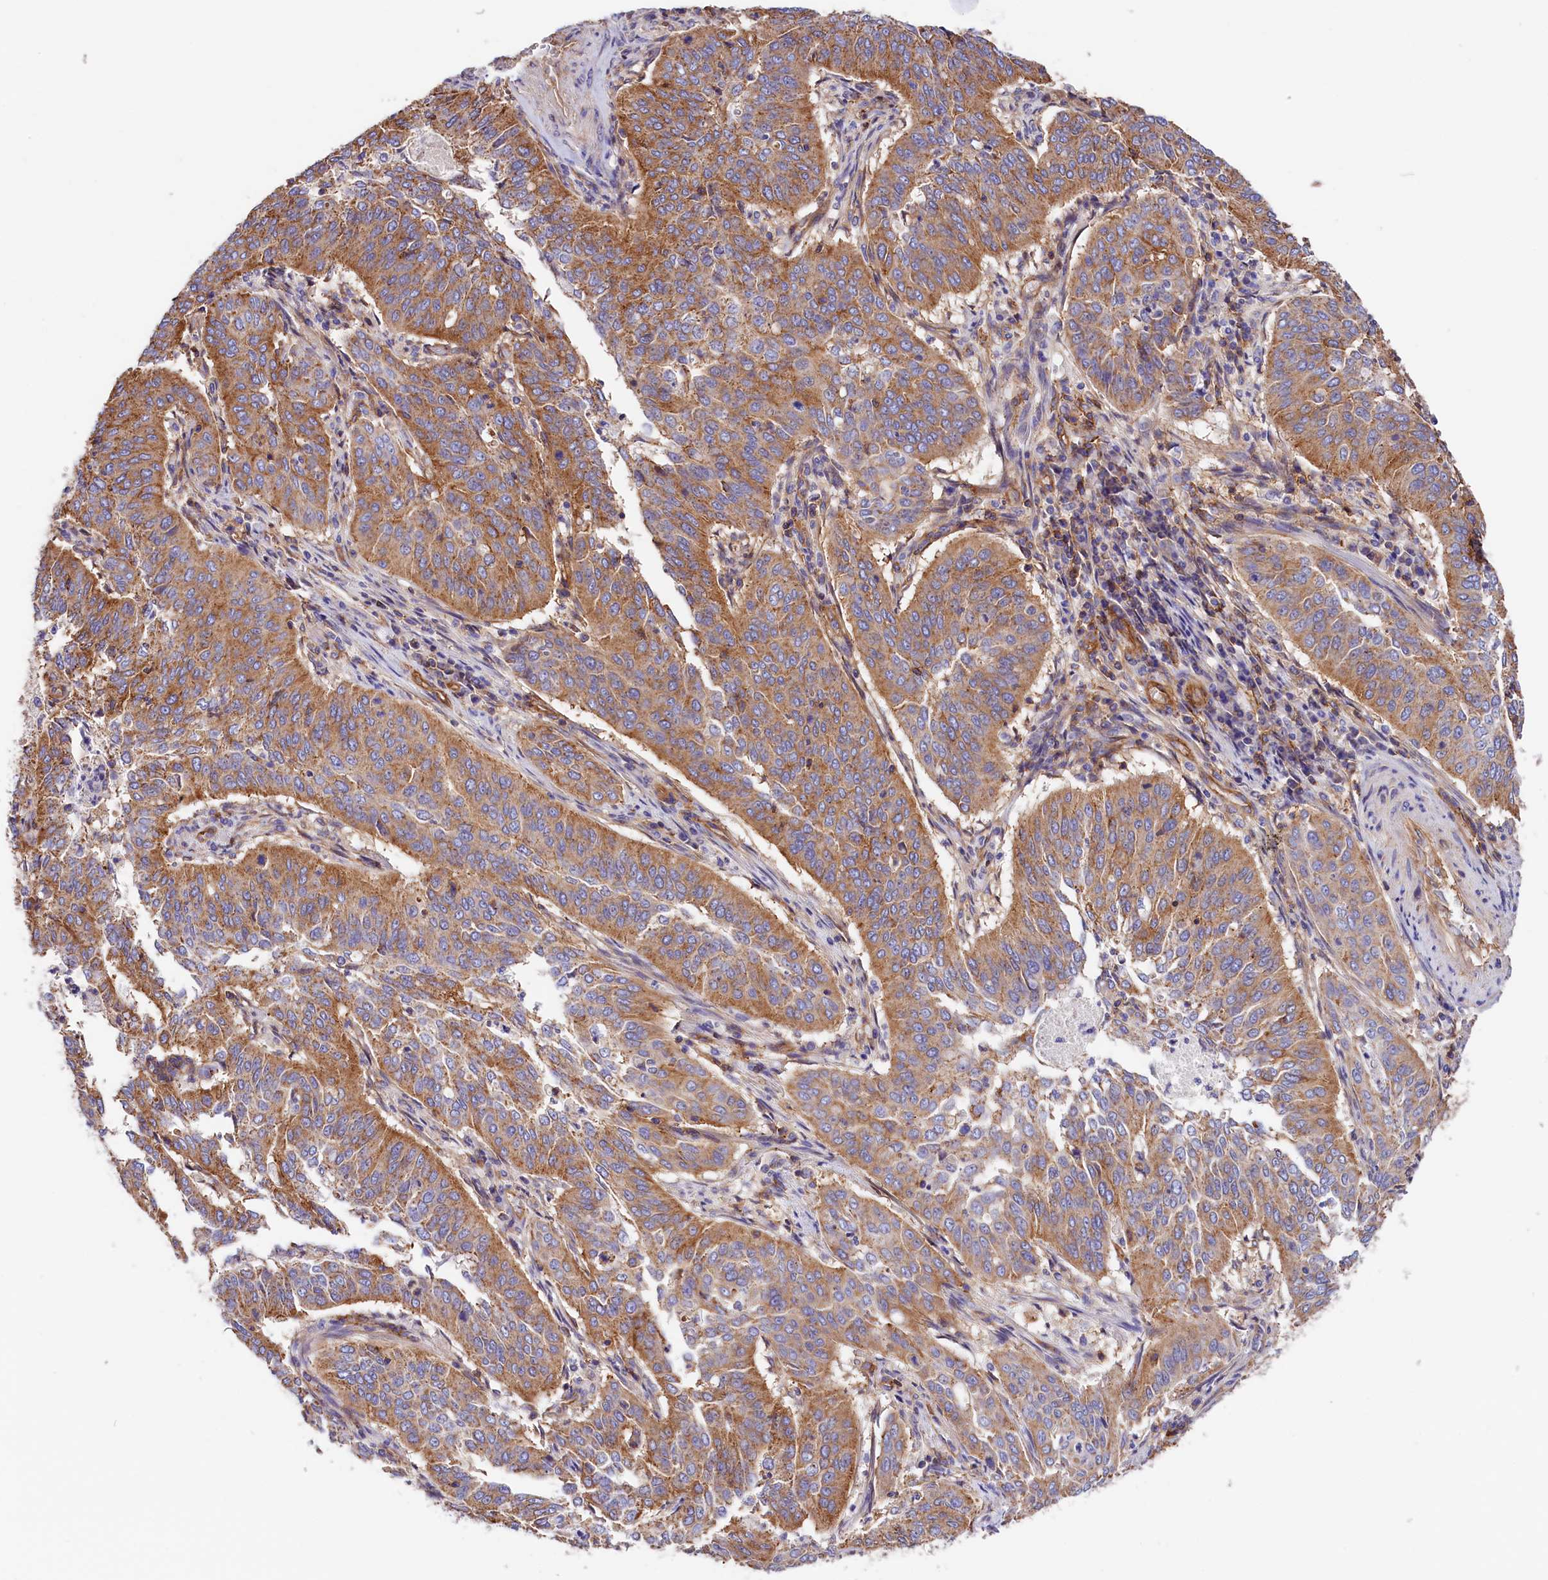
{"staining": {"intensity": "moderate", "quantity": ">75%", "location": "cytoplasmic/membranous"}, "tissue": "cervical cancer", "cell_type": "Tumor cells", "image_type": "cancer", "snomed": [{"axis": "morphology", "description": "Normal tissue, NOS"}, {"axis": "morphology", "description": "Squamous cell carcinoma, NOS"}, {"axis": "topography", "description": "Cervix"}], "caption": "About >75% of tumor cells in human squamous cell carcinoma (cervical) exhibit moderate cytoplasmic/membranous protein staining as visualized by brown immunohistochemical staining.", "gene": "ATP2B4", "patient": {"sex": "female", "age": 39}}